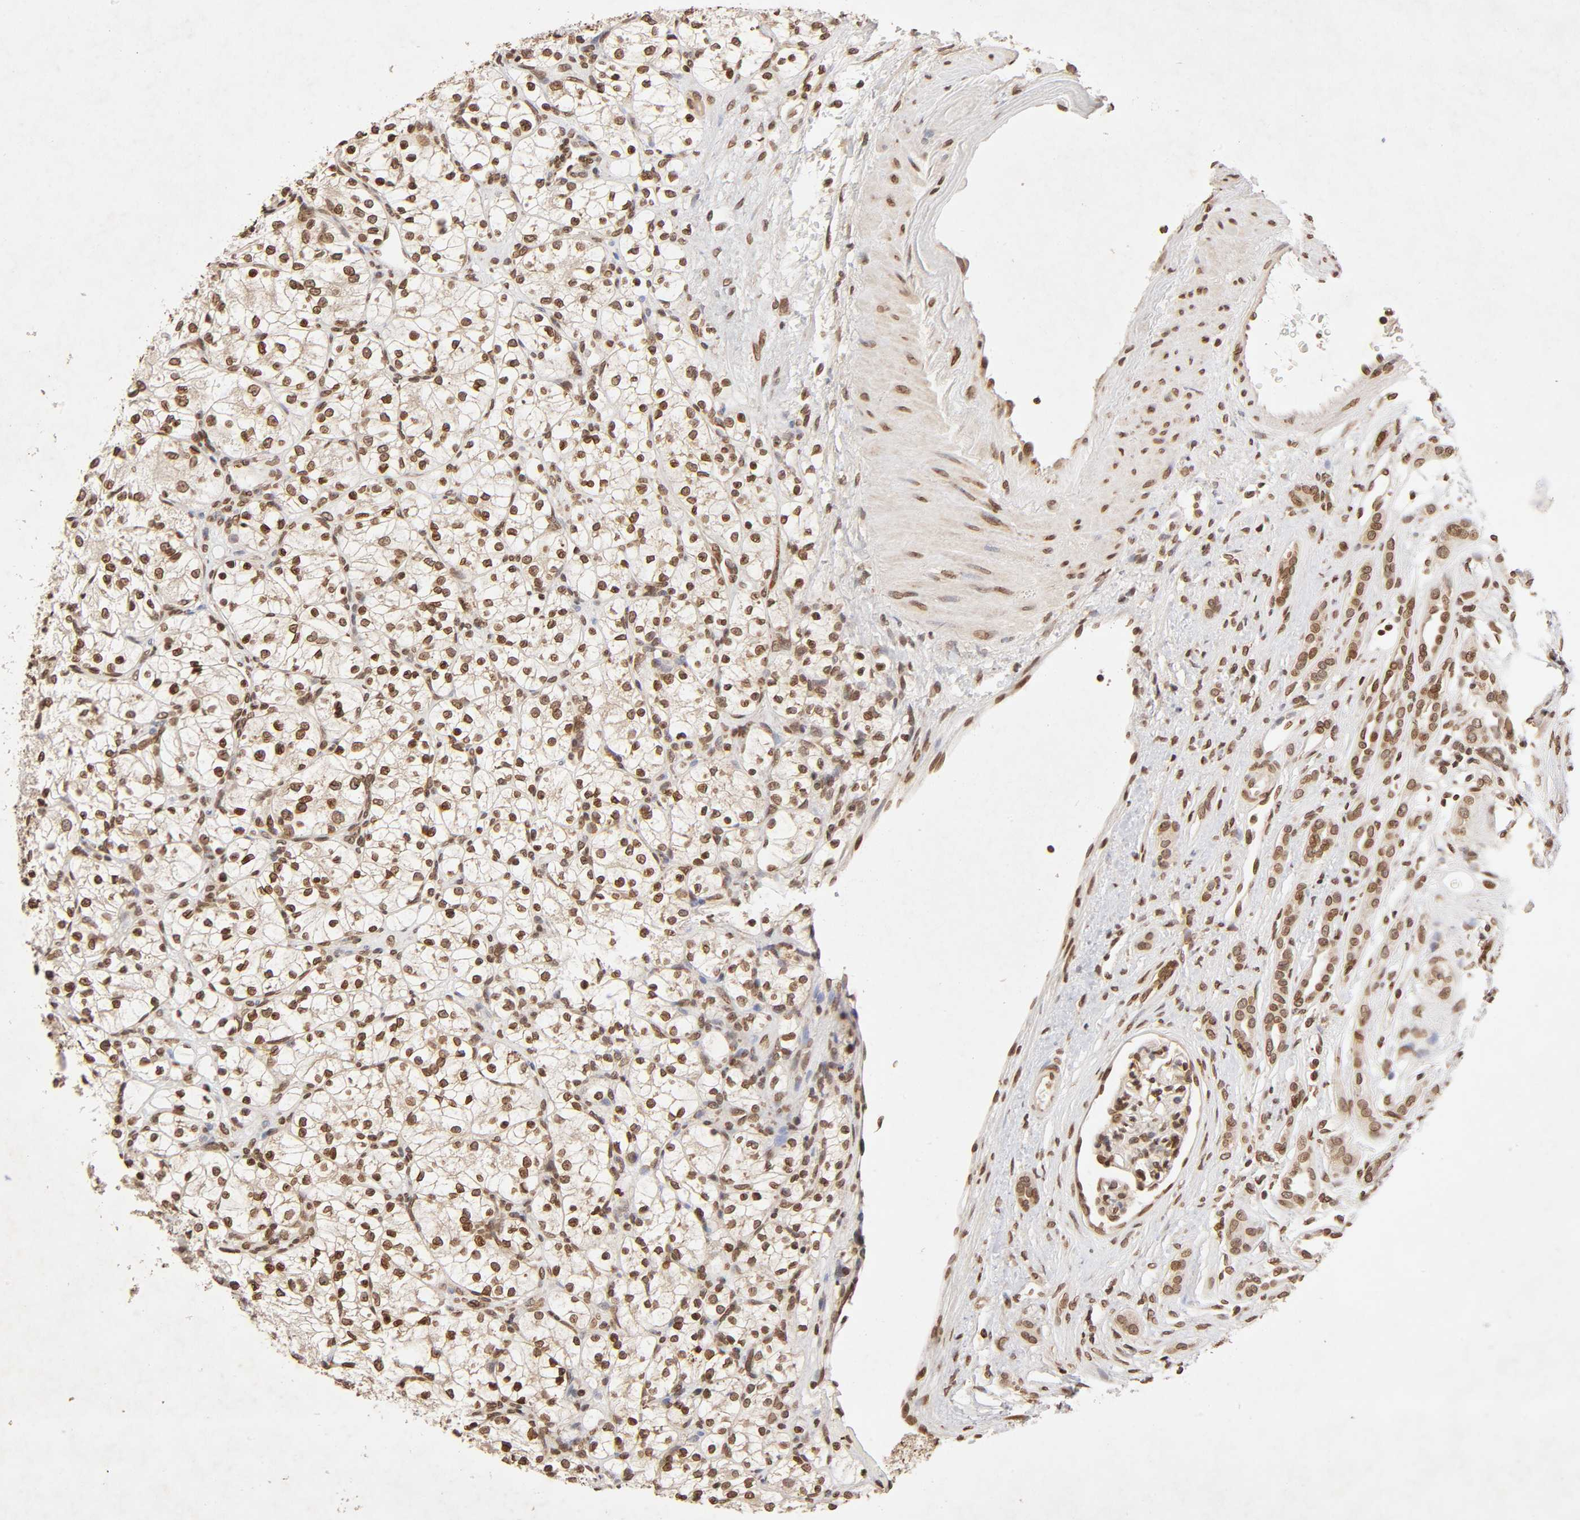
{"staining": {"intensity": "moderate", "quantity": ">75%", "location": "nuclear"}, "tissue": "renal cancer", "cell_type": "Tumor cells", "image_type": "cancer", "snomed": [{"axis": "morphology", "description": "Adenocarcinoma, NOS"}, {"axis": "topography", "description": "Kidney"}], "caption": "The micrograph displays staining of renal adenocarcinoma, revealing moderate nuclear protein expression (brown color) within tumor cells.", "gene": "MLLT6", "patient": {"sex": "female", "age": 60}}